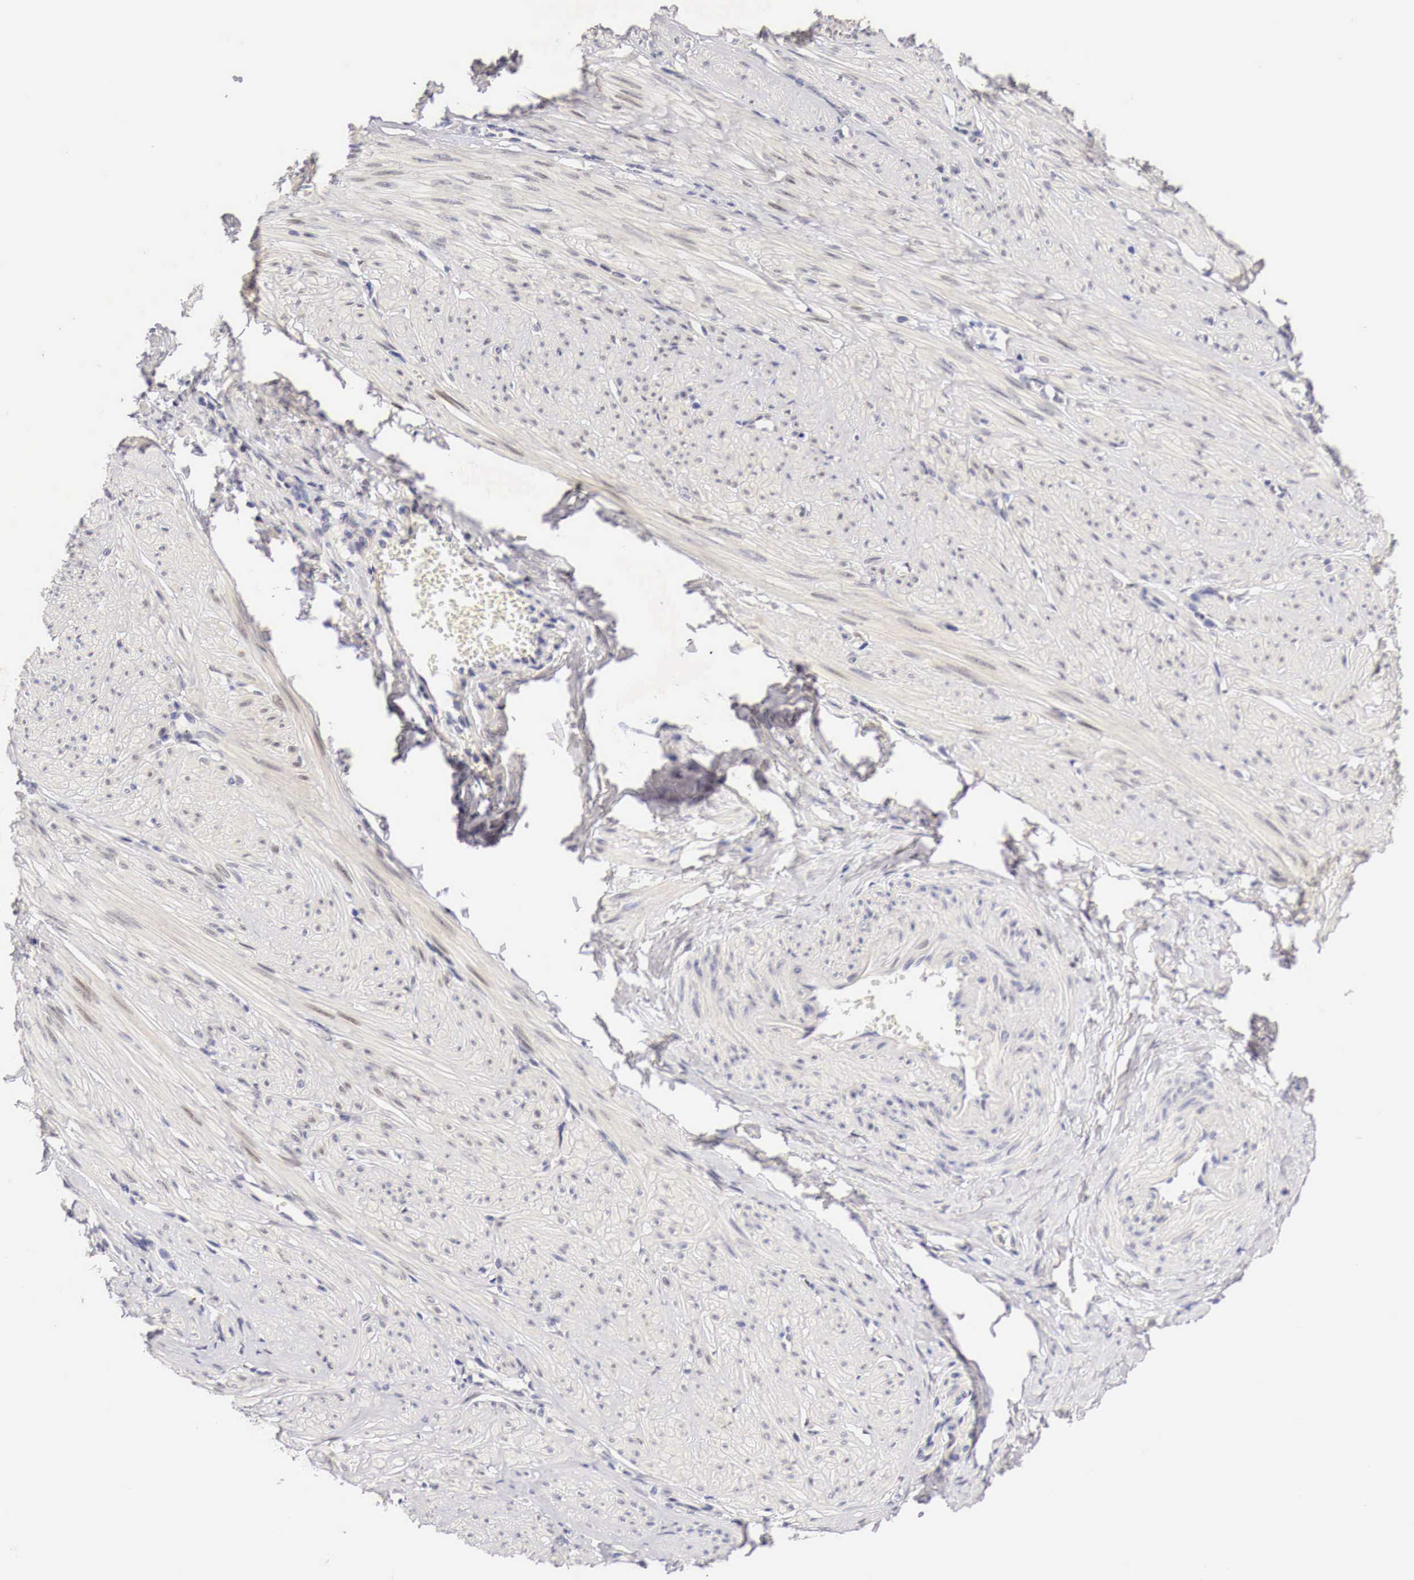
{"staining": {"intensity": "moderate", "quantity": "<25%", "location": "cytoplasmic/membranous,nuclear"}, "tissue": "smooth muscle", "cell_type": "Smooth muscle cells", "image_type": "normal", "snomed": [{"axis": "morphology", "description": "Normal tissue, NOS"}, {"axis": "topography", "description": "Uterus"}], "caption": "Protein staining exhibits moderate cytoplasmic/membranous,nuclear positivity in about <25% of smooth muscle cells in normal smooth muscle. (brown staining indicates protein expression, while blue staining denotes nuclei).", "gene": "CASP3", "patient": {"sex": "female", "age": 45}}